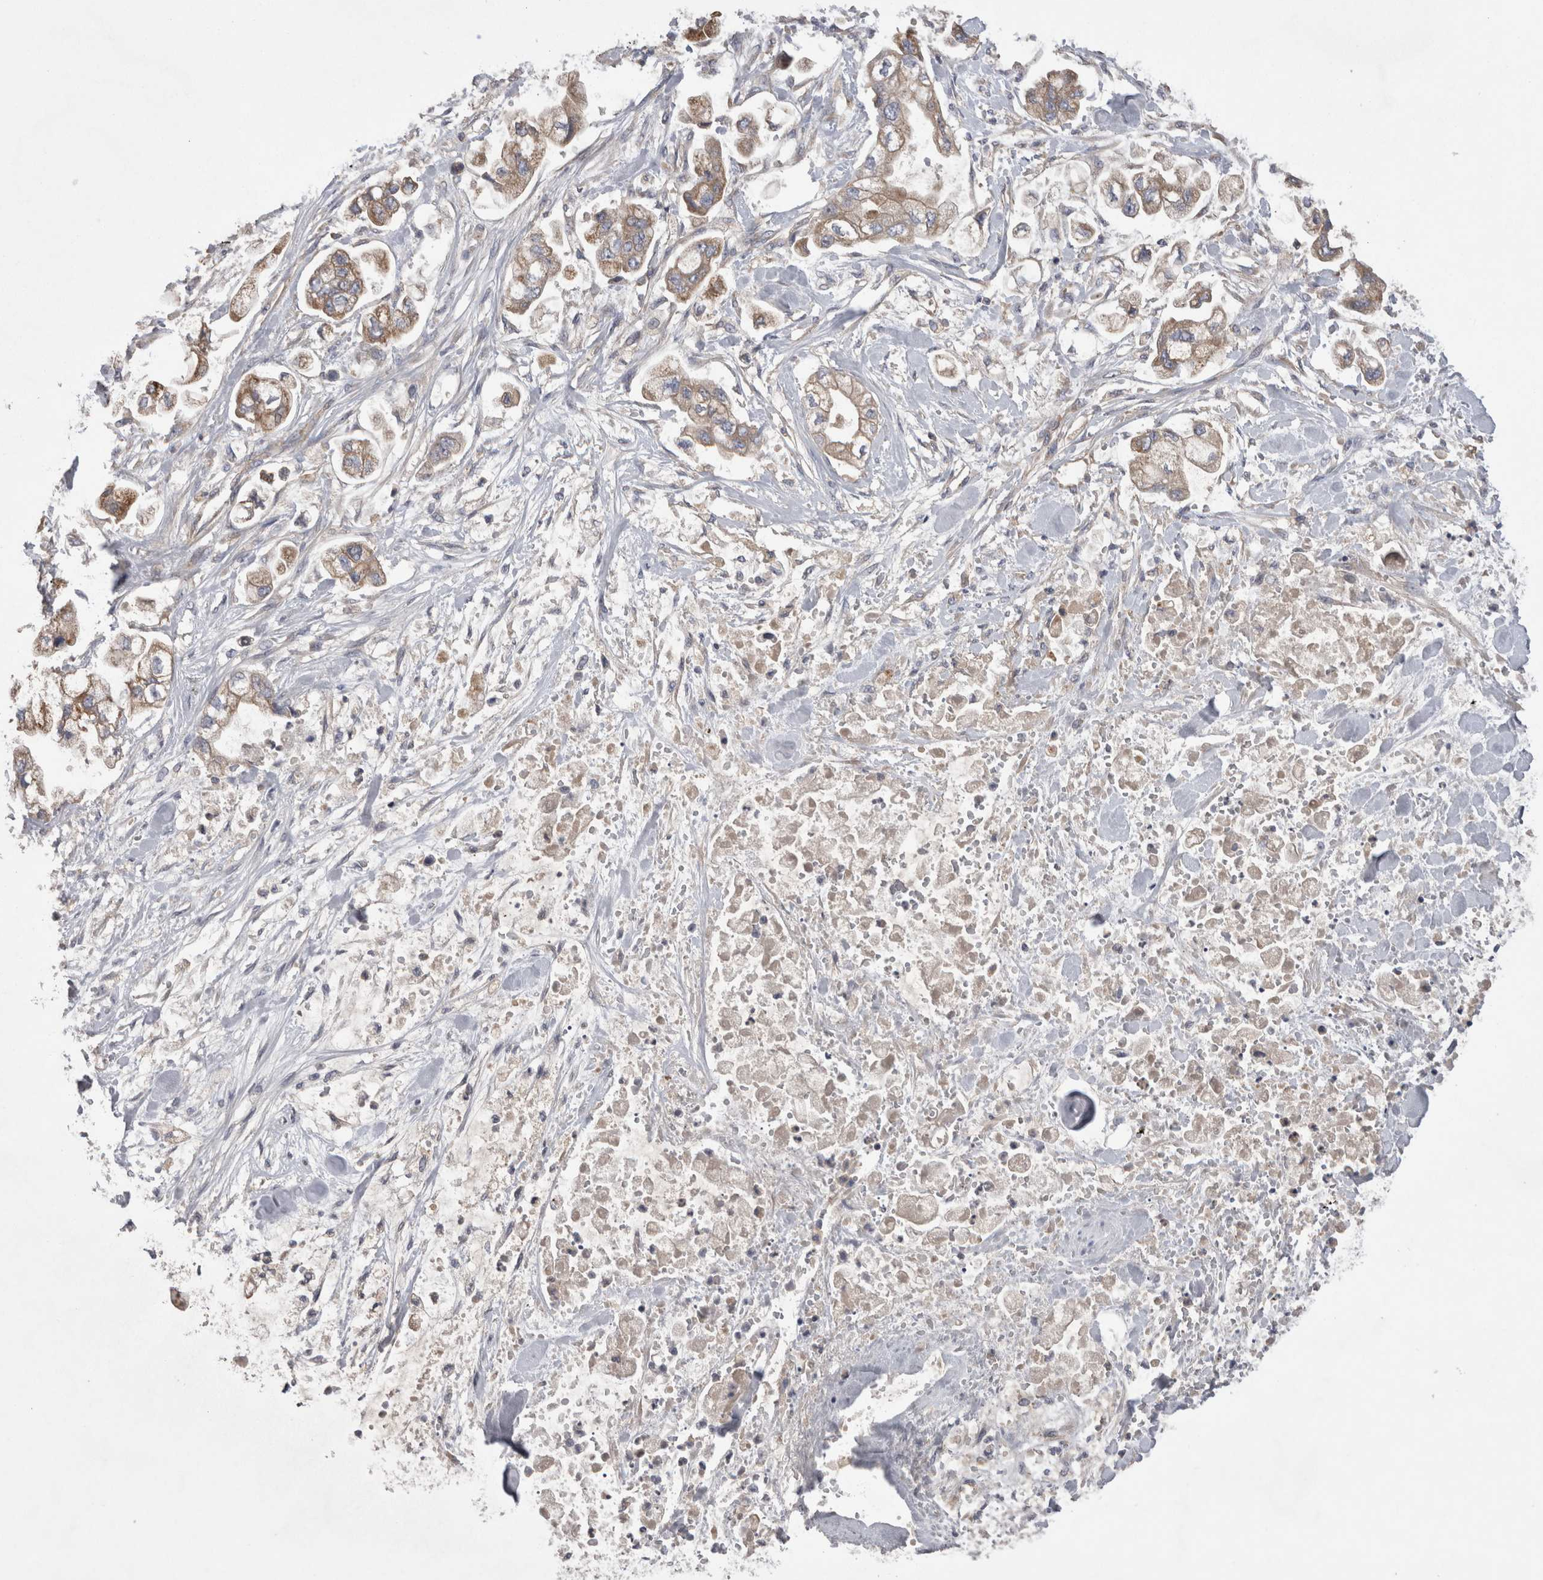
{"staining": {"intensity": "weak", "quantity": ">75%", "location": "cytoplasmic/membranous"}, "tissue": "stomach cancer", "cell_type": "Tumor cells", "image_type": "cancer", "snomed": [{"axis": "morphology", "description": "Normal tissue, NOS"}, {"axis": "morphology", "description": "Adenocarcinoma, NOS"}, {"axis": "topography", "description": "Stomach"}], "caption": "An immunohistochemistry (IHC) photomicrograph of neoplastic tissue is shown. Protein staining in brown shows weak cytoplasmic/membranous positivity in stomach cancer (adenocarcinoma) within tumor cells.", "gene": "DARS2", "patient": {"sex": "male", "age": 62}}